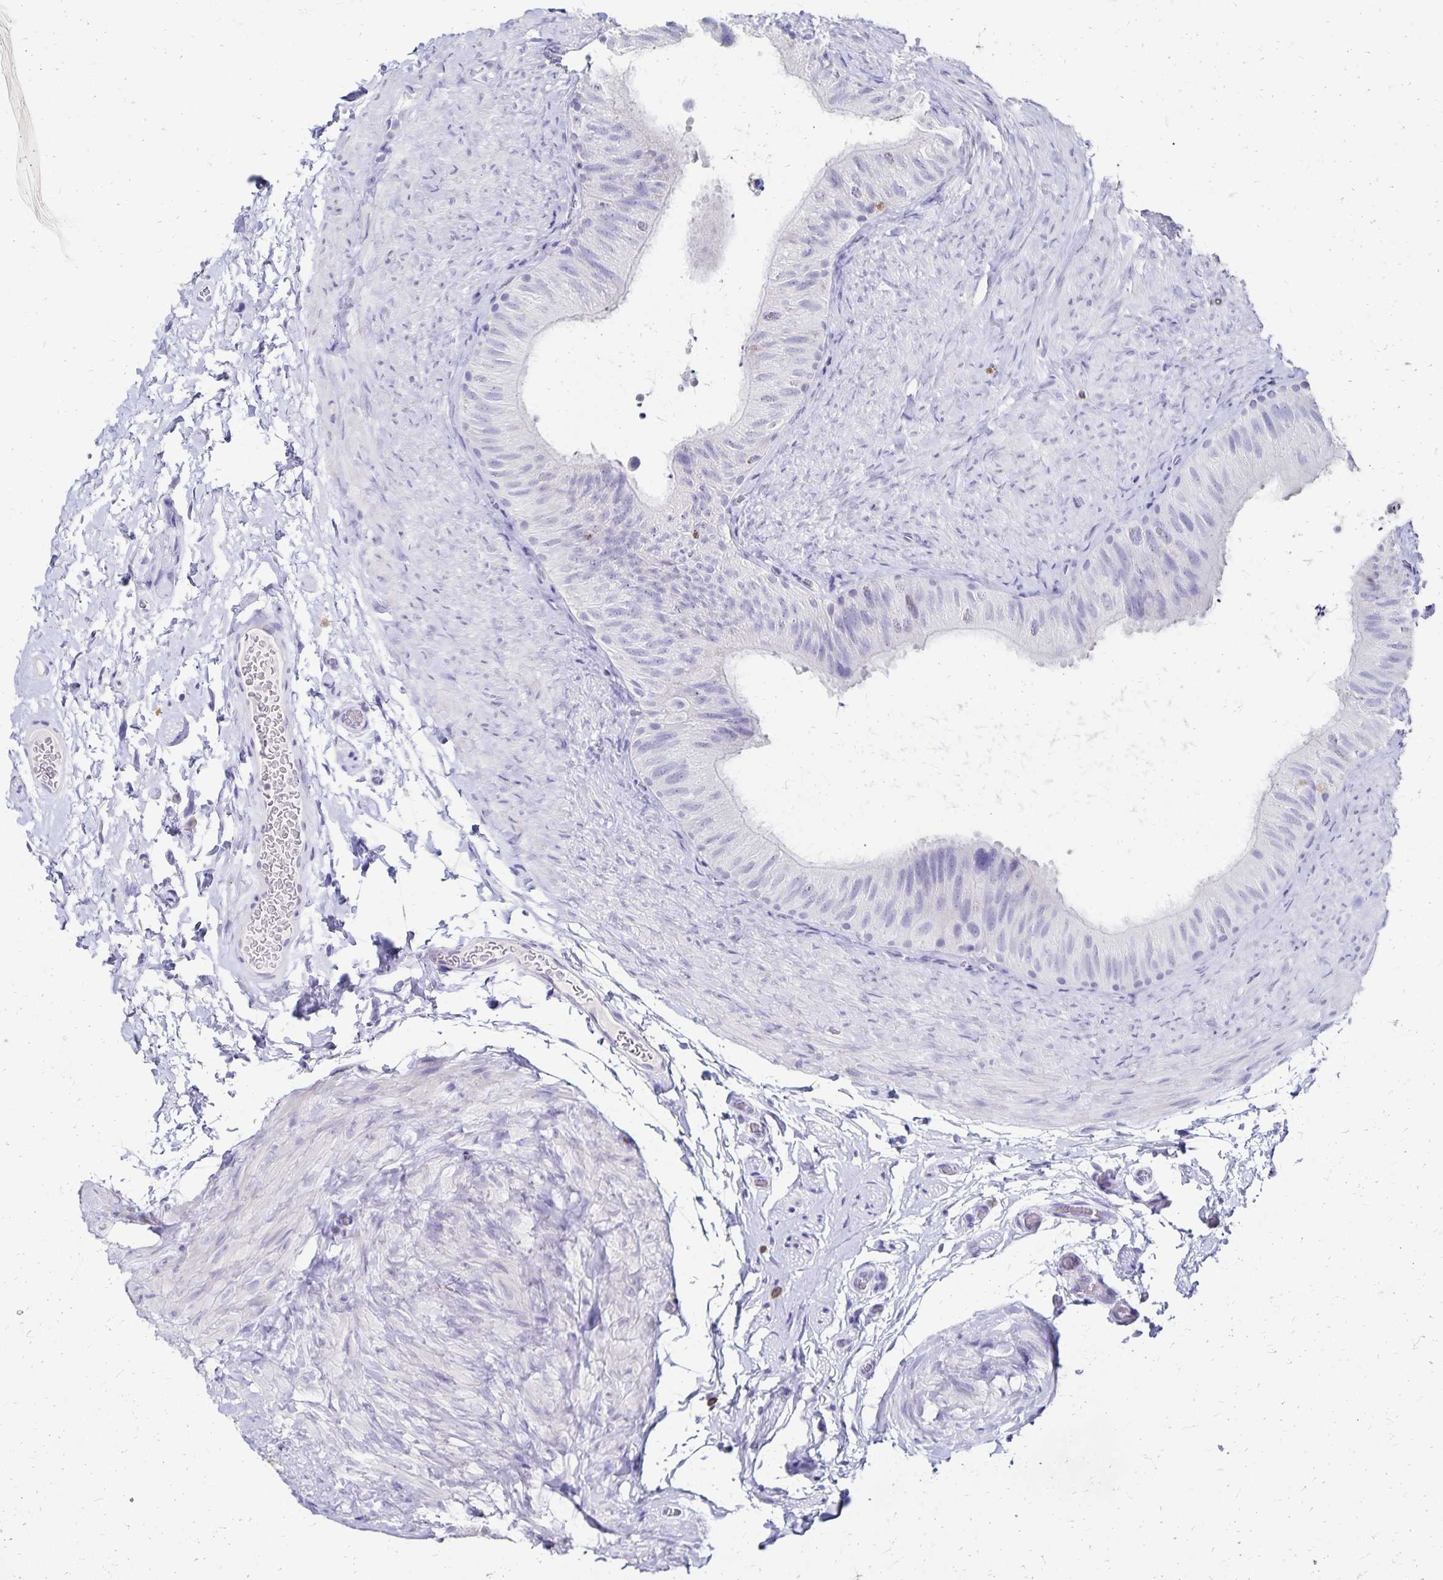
{"staining": {"intensity": "negative", "quantity": "none", "location": "none"}, "tissue": "epididymis", "cell_type": "Glandular cells", "image_type": "normal", "snomed": [{"axis": "morphology", "description": "Normal tissue, NOS"}, {"axis": "topography", "description": "Epididymis, spermatic cord, NOS"}, {"axis": "topography", "description": "Epididymis"}], "caption": "This is a photomicrograph of immunohistochemistry (IHC) staining of unremarkable epididymis, which shows no positivity in glandular cells. (DAB IHC with hematoxylin counter stain).", "gene": "DYNLT4", "patient": {"sex": "male", "age": 31}}